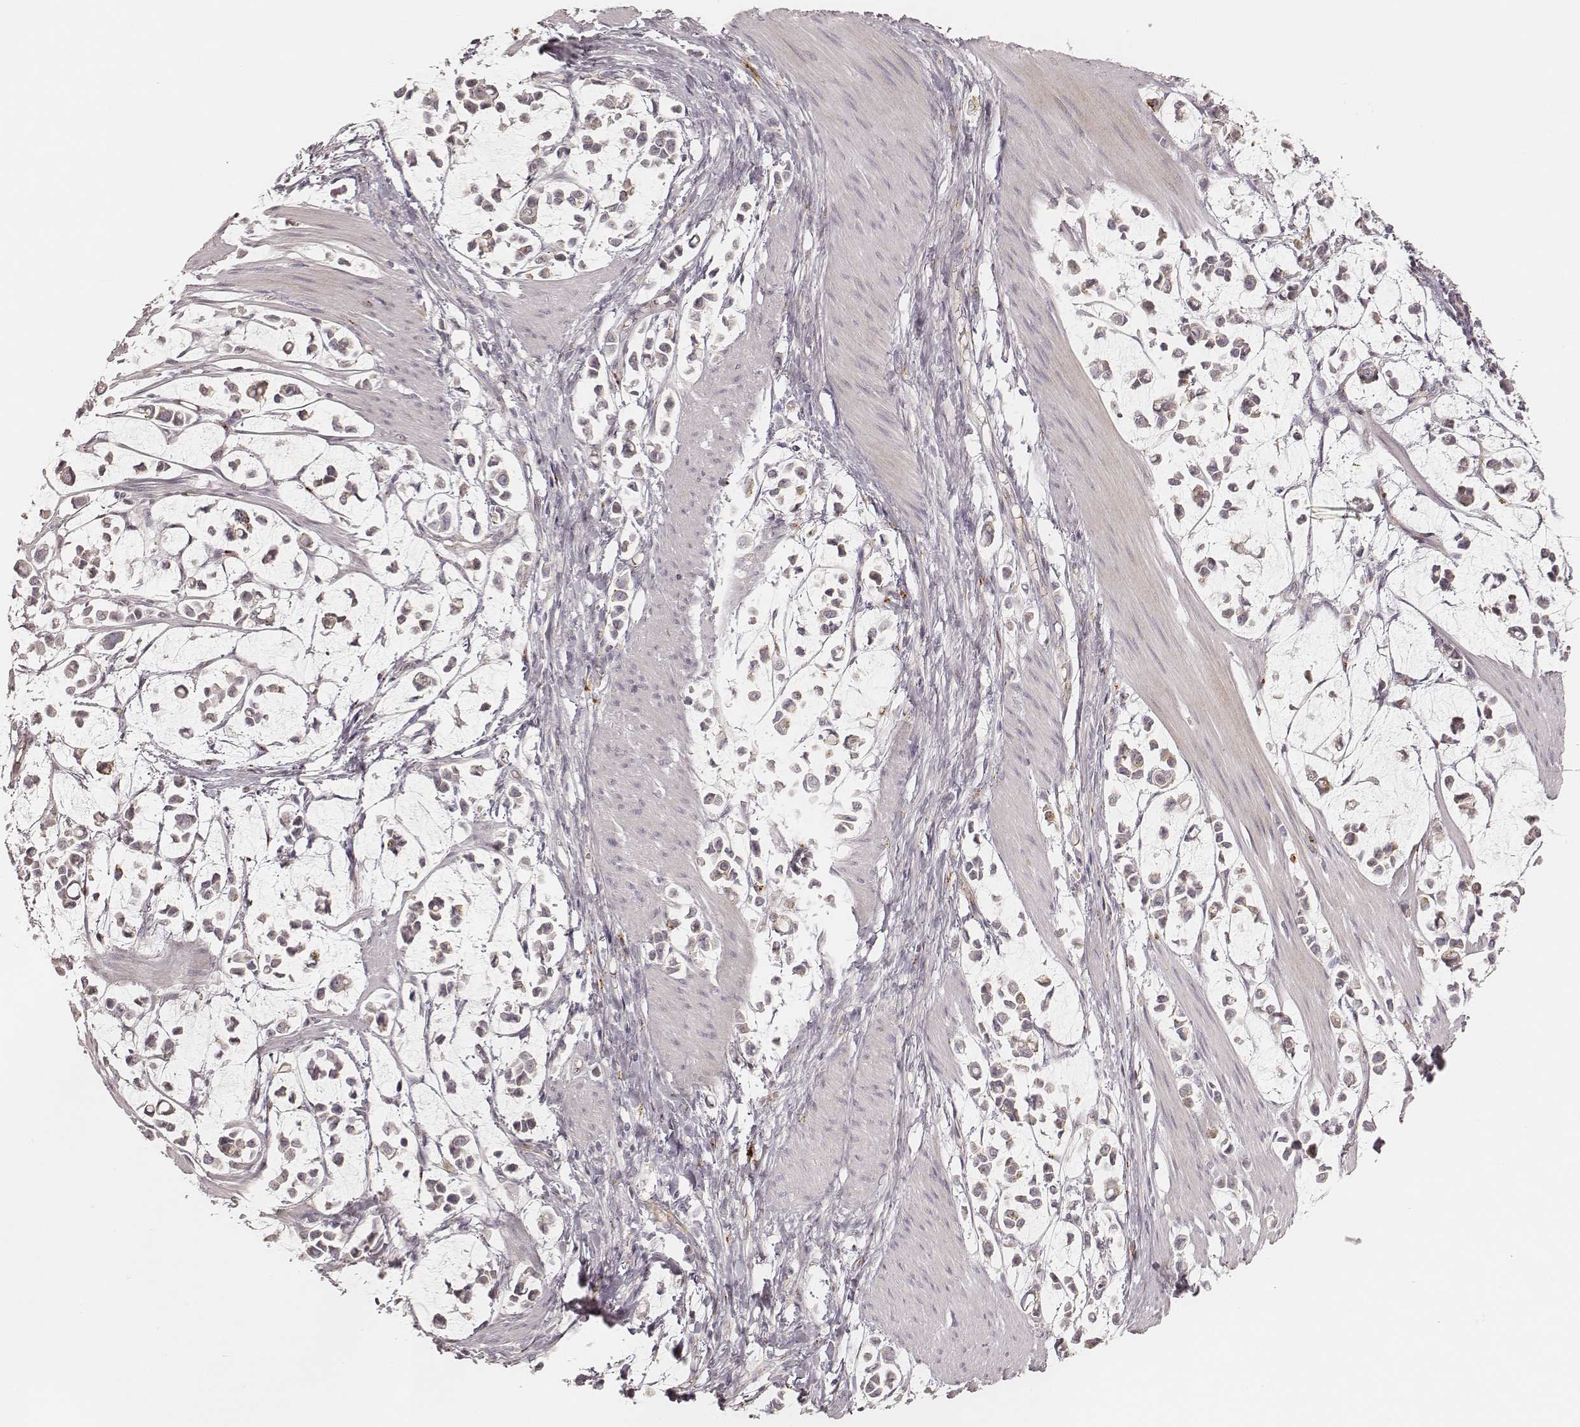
{"staining": {"intensity": "moderate", "quantity": "<25%", "location": "cytoplasmic/membranous"}, "tissue": "stomach cancer", "cell_type": "Tumor cells", "image_type": "cancer", "snomed": [{"axis": "morphology", "description": "Adenocarcinoma, NOS"}, {"axis": "topography", "description": "Stomach"}], "caption": "Protein expression analysis of human stomach cancer (adenocarcinoma) reveals moderate cytoplasmic/membranous expression in approximately <25% of tumor cells.", "gene": "GORASP2", "patient": {"sex": "male", "age": 82}}